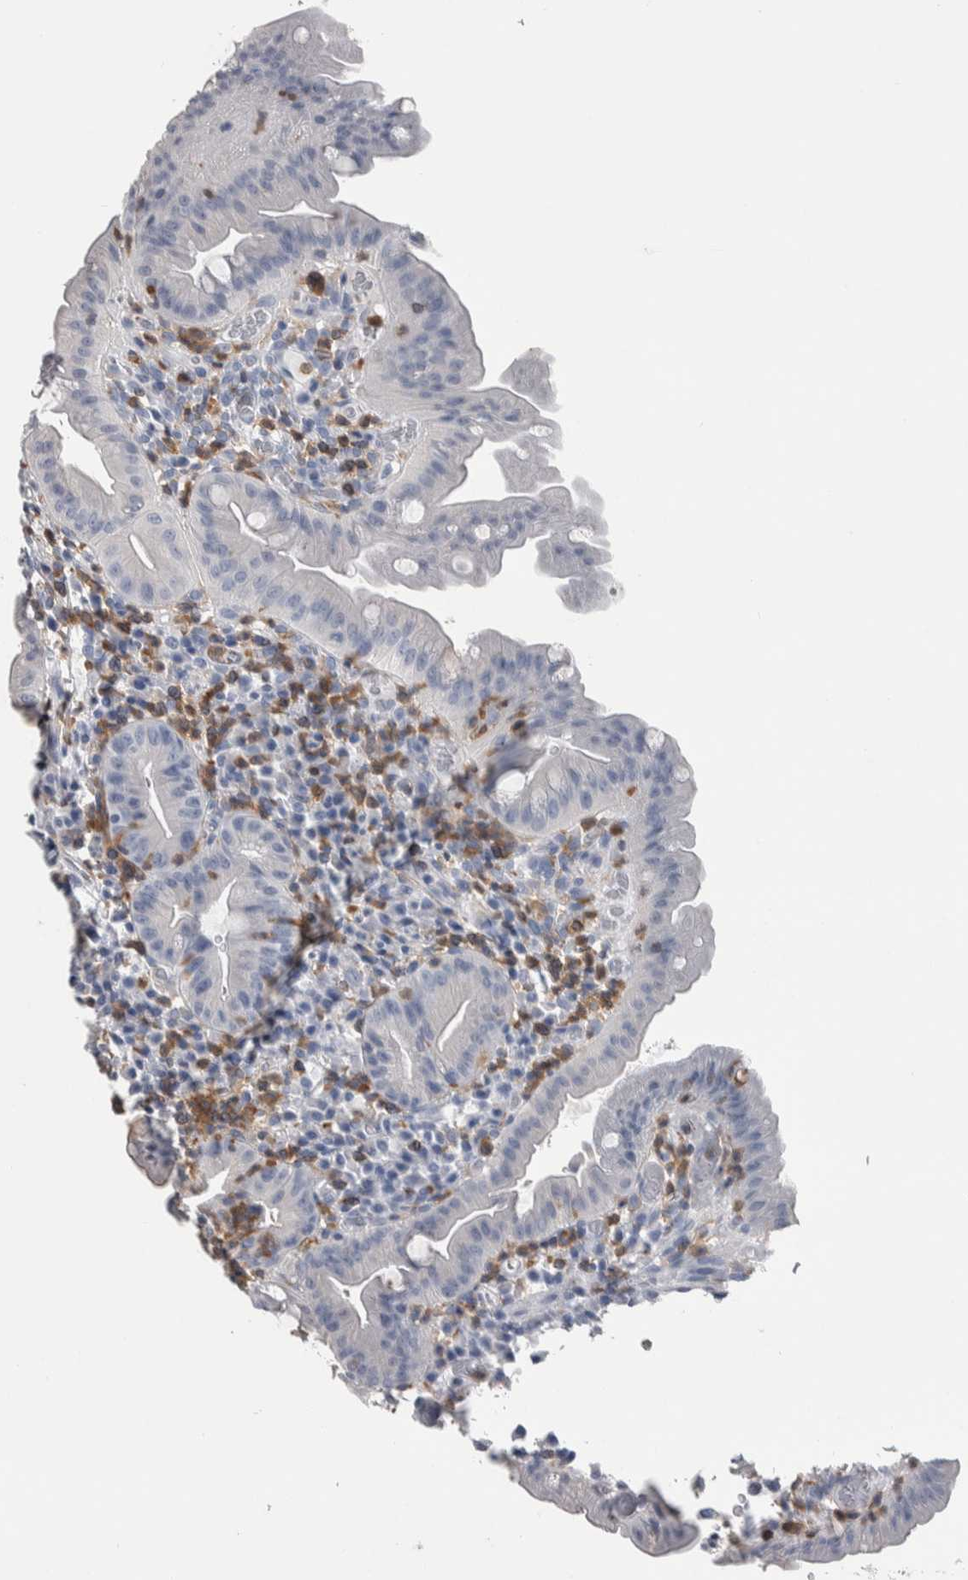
{"staining": {"intensity": "negative", "quantity": "none", "location": "none"}, "tissue": "duodenum", "cell_type": "Glandular cells", "image_type": "normal", "snomed": [{"axis": "morphology", "description": "Normal tissue, NOS"}, {"axis": "topography", "description": "Duodenum"}], "caption": "Duodenum was stained to show a protein in brown. There is no significant expression in glandular cells. (DAB immunohistochemistry visualized using brightfield microscopy, high magnification).", "gene": "SKAP2", "patient": {"sex": "male", "age": 50}}